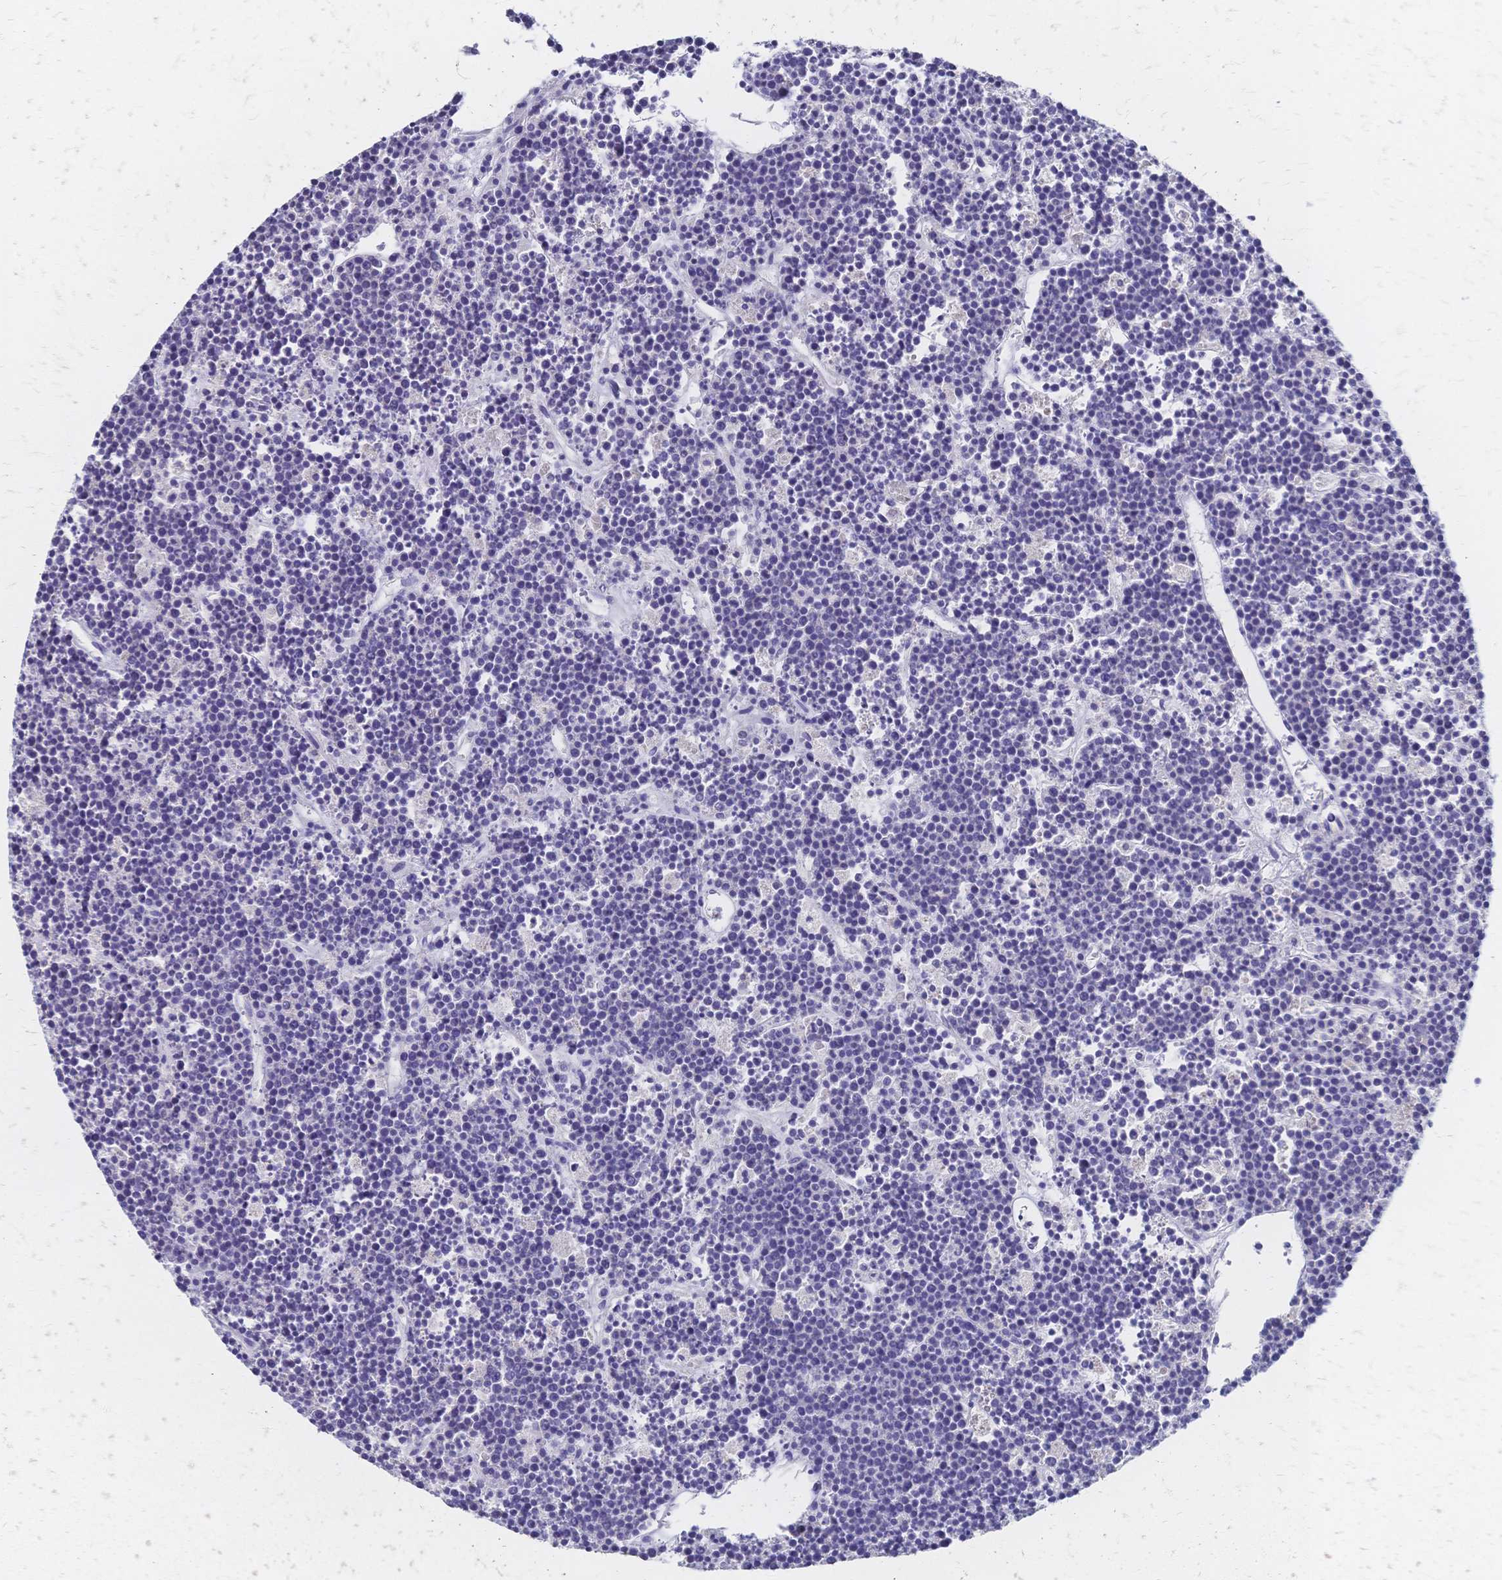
{"staining": {"intensity": "negative", "quantity": "none", "location": "none"}, "tissue": "lymphoma", "cell_type": "Tumor cells", "image_type": "cancer", "snomed": [{"axis": "morphology", "description": "Malignant lymphoma, non-Hodgkin's type, High grade"}, {"axis": "topography", "description": "Ovary"}], "caption": "Photomicrograph shows no significant protein positivity in tumor cells of lymphoma. The staining was performed using DAB (3,3'-diaminobenzidine) to visualize the protein expression in brown, while the nuclei were stained in blue with hematoxylin (Magnification: 20x).", "gene": "DTNB", "patient": {"sex": "female", "age": 56}}